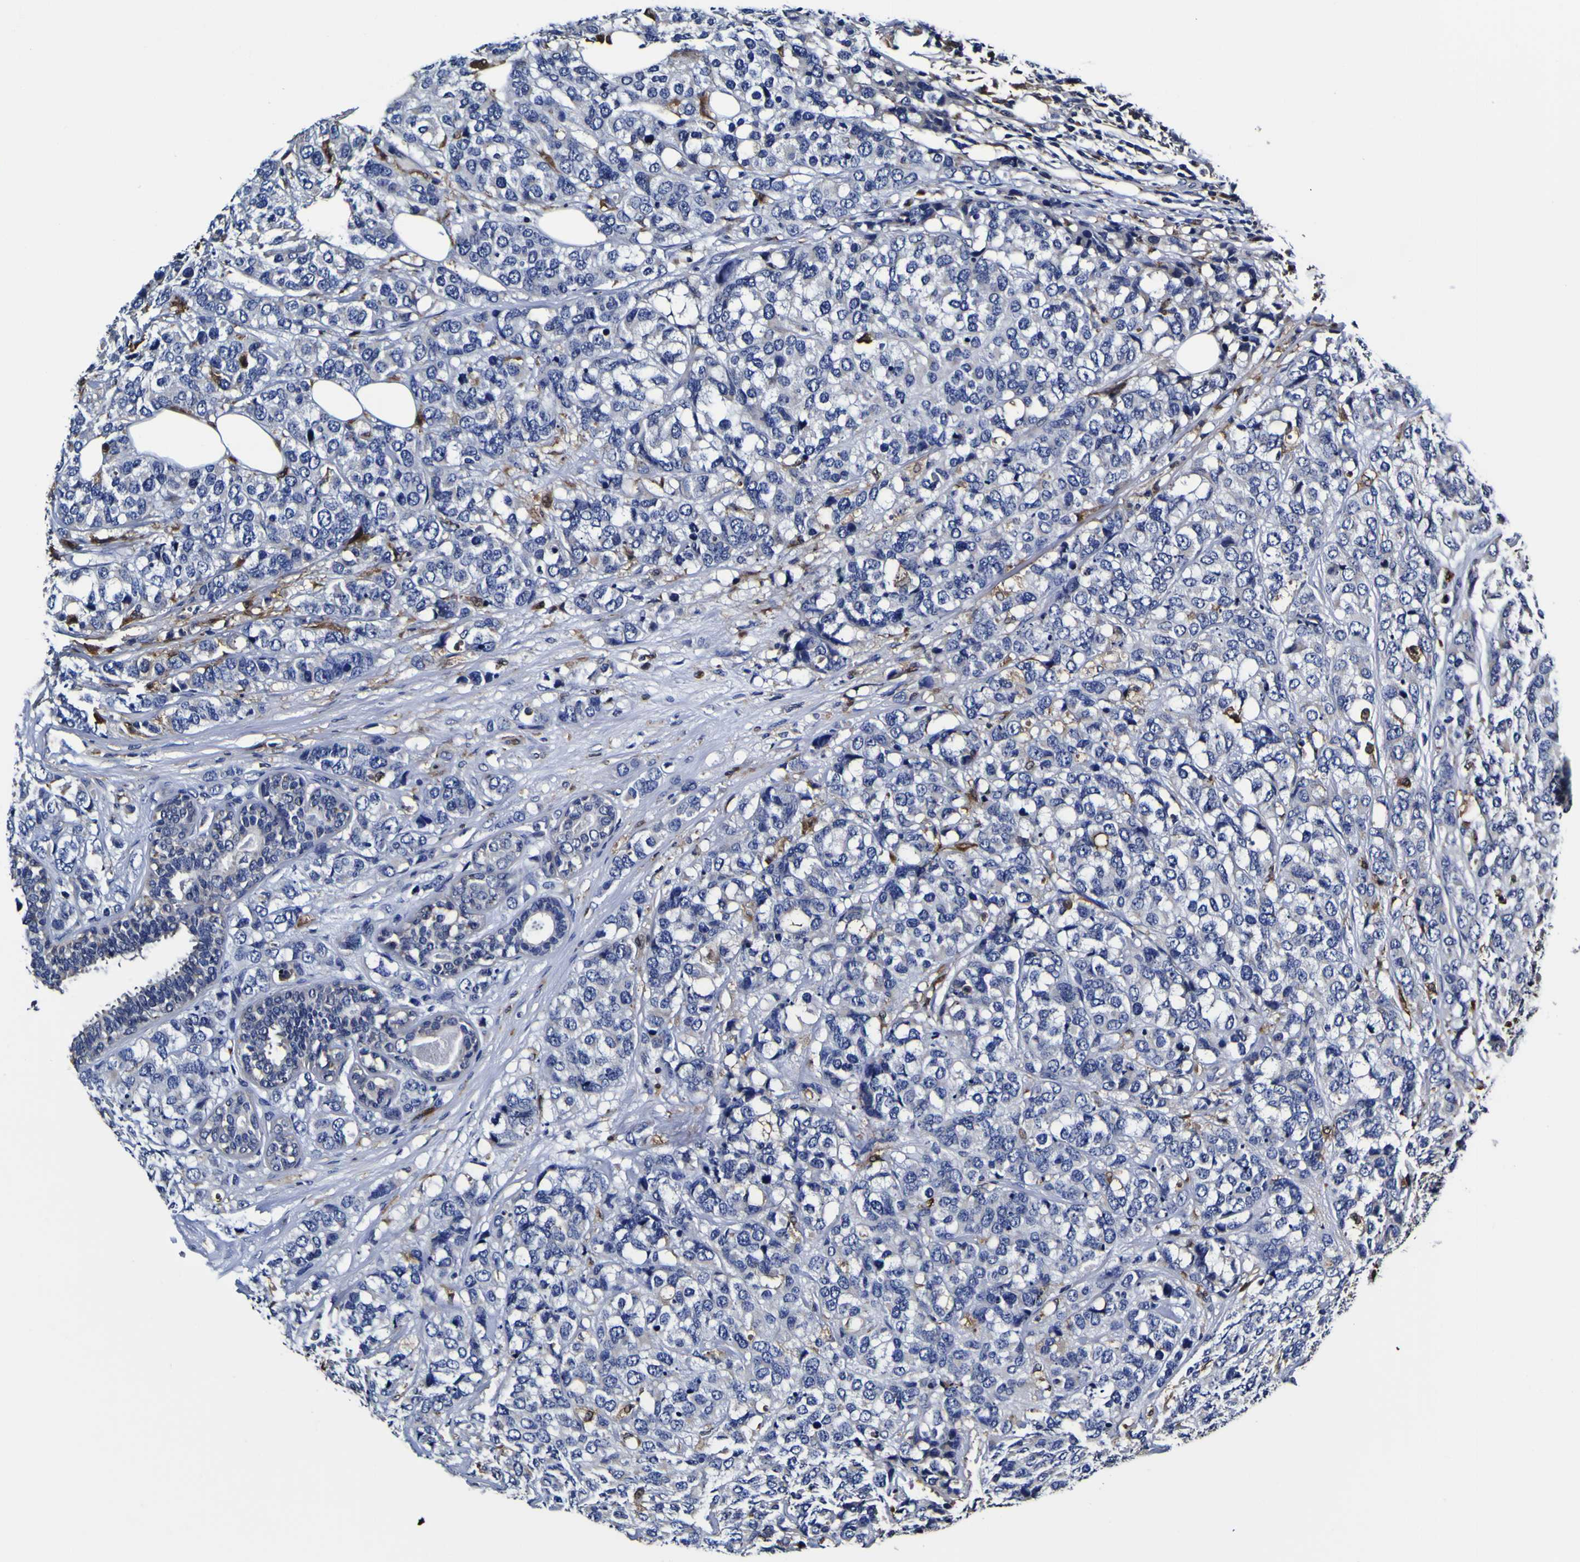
{"staining": {"intensity": "negative", "quantity": "none", "location": "none"}, "tissue": "breast cancer", "cell_type": "Tumor cells", "image_type": "cancer", "snomed": [{"axis": "morphology", "description": "Lobular carcinoma"}, {"axis": "topography", "description": "Breast"}], "caption": "Image shows no significant protein expression in tumor cells of breast lobular carcinoma.", "gene": "GPX1", "patient": {"sex": "female", "age": 59}}